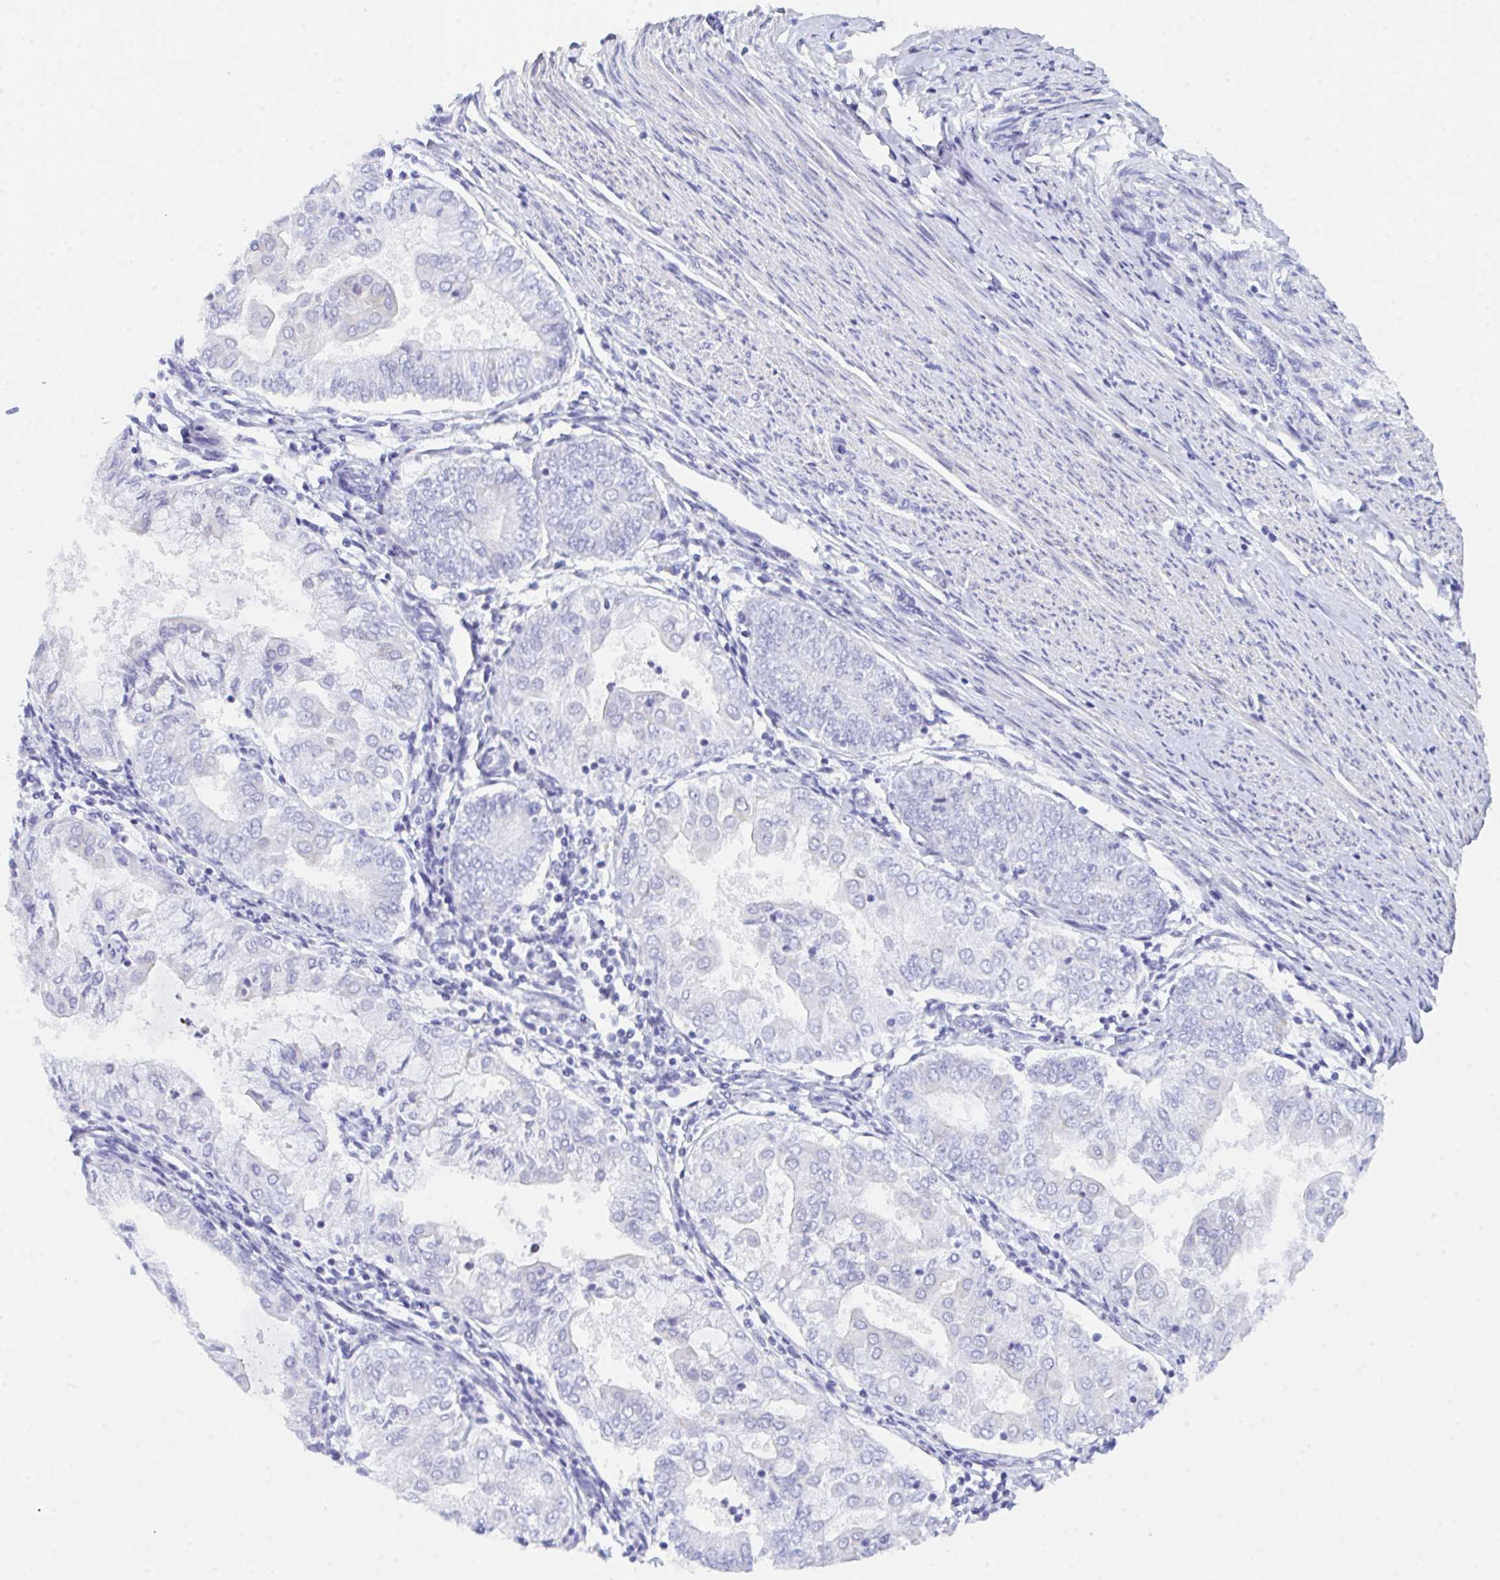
{"staining": {"intensity": "negative", "quantity": "none", "location": "none"}, "tissue": "endometrial cancer", "cell_type": "Tumor cells", "image_type": "cancer", "snomed": [{"axis": "morphology", "description": "Adenocarcinoma, NOS"}, {"axis": "topography", "description": "Endometrium"}], "caption": "Micrograph shows no protein positivity in tumor cells of endometrial adenocarcinoma tissue.", "gene": "CEP170B", "patient": {"sex": "female", "age": 68}}